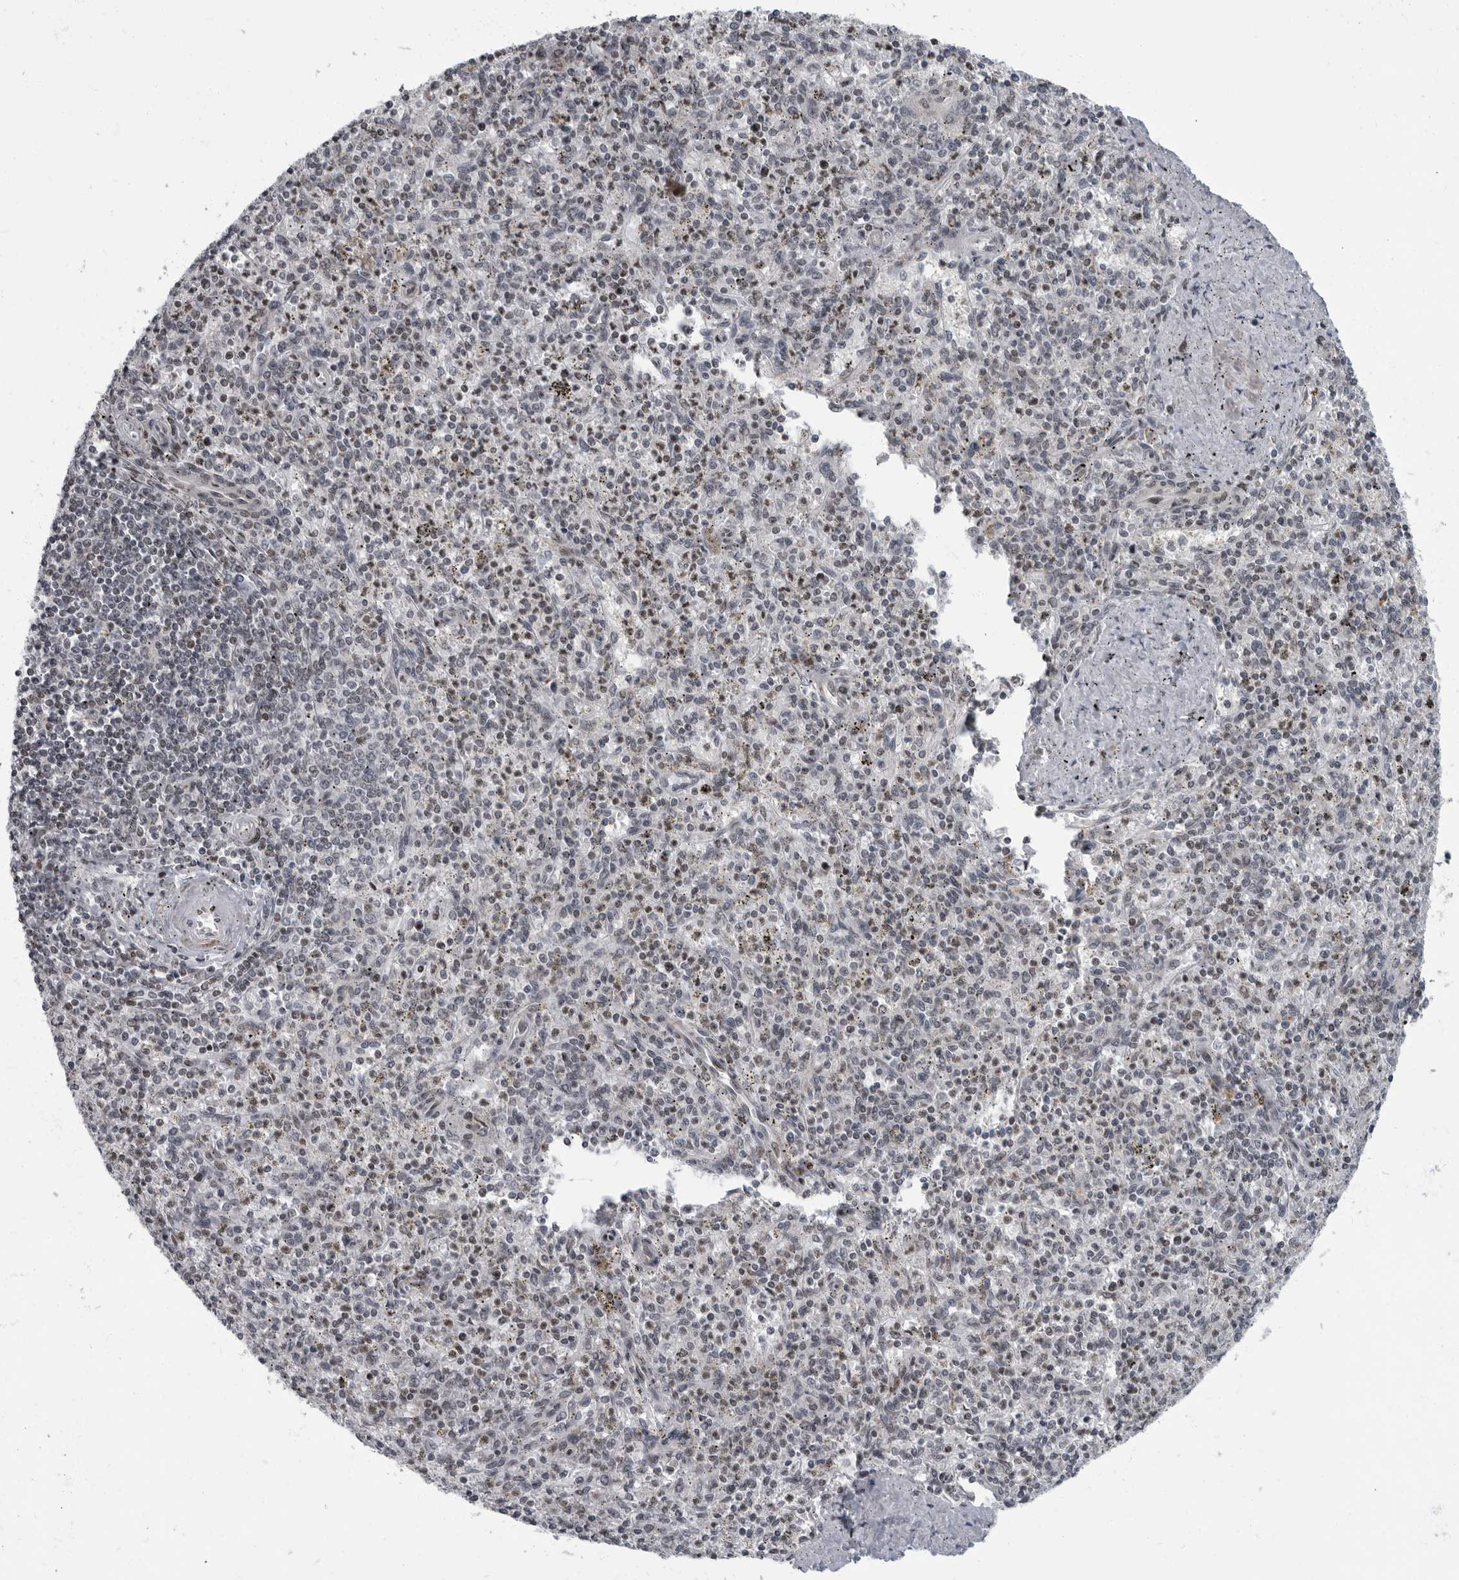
{"staining": {"intensity": "moderate", "quantity": "<25%", "location": "nuclear"}, "tissue": "spleen", "cell_type": "Cells in red pulp", "image_type": "normal", "snomed": [{"axis": "morphology", "description": "Normal tissue, NOS"}, {"axis": "topography", "description": "Spleen"}], "caption": "Human spleen stained for a protein (brown) shows moderate nuclear positive staining in about <25% of cells in red pulp.", "gene": "EVI5", "patient": {"sex": "male", "age": 72}}